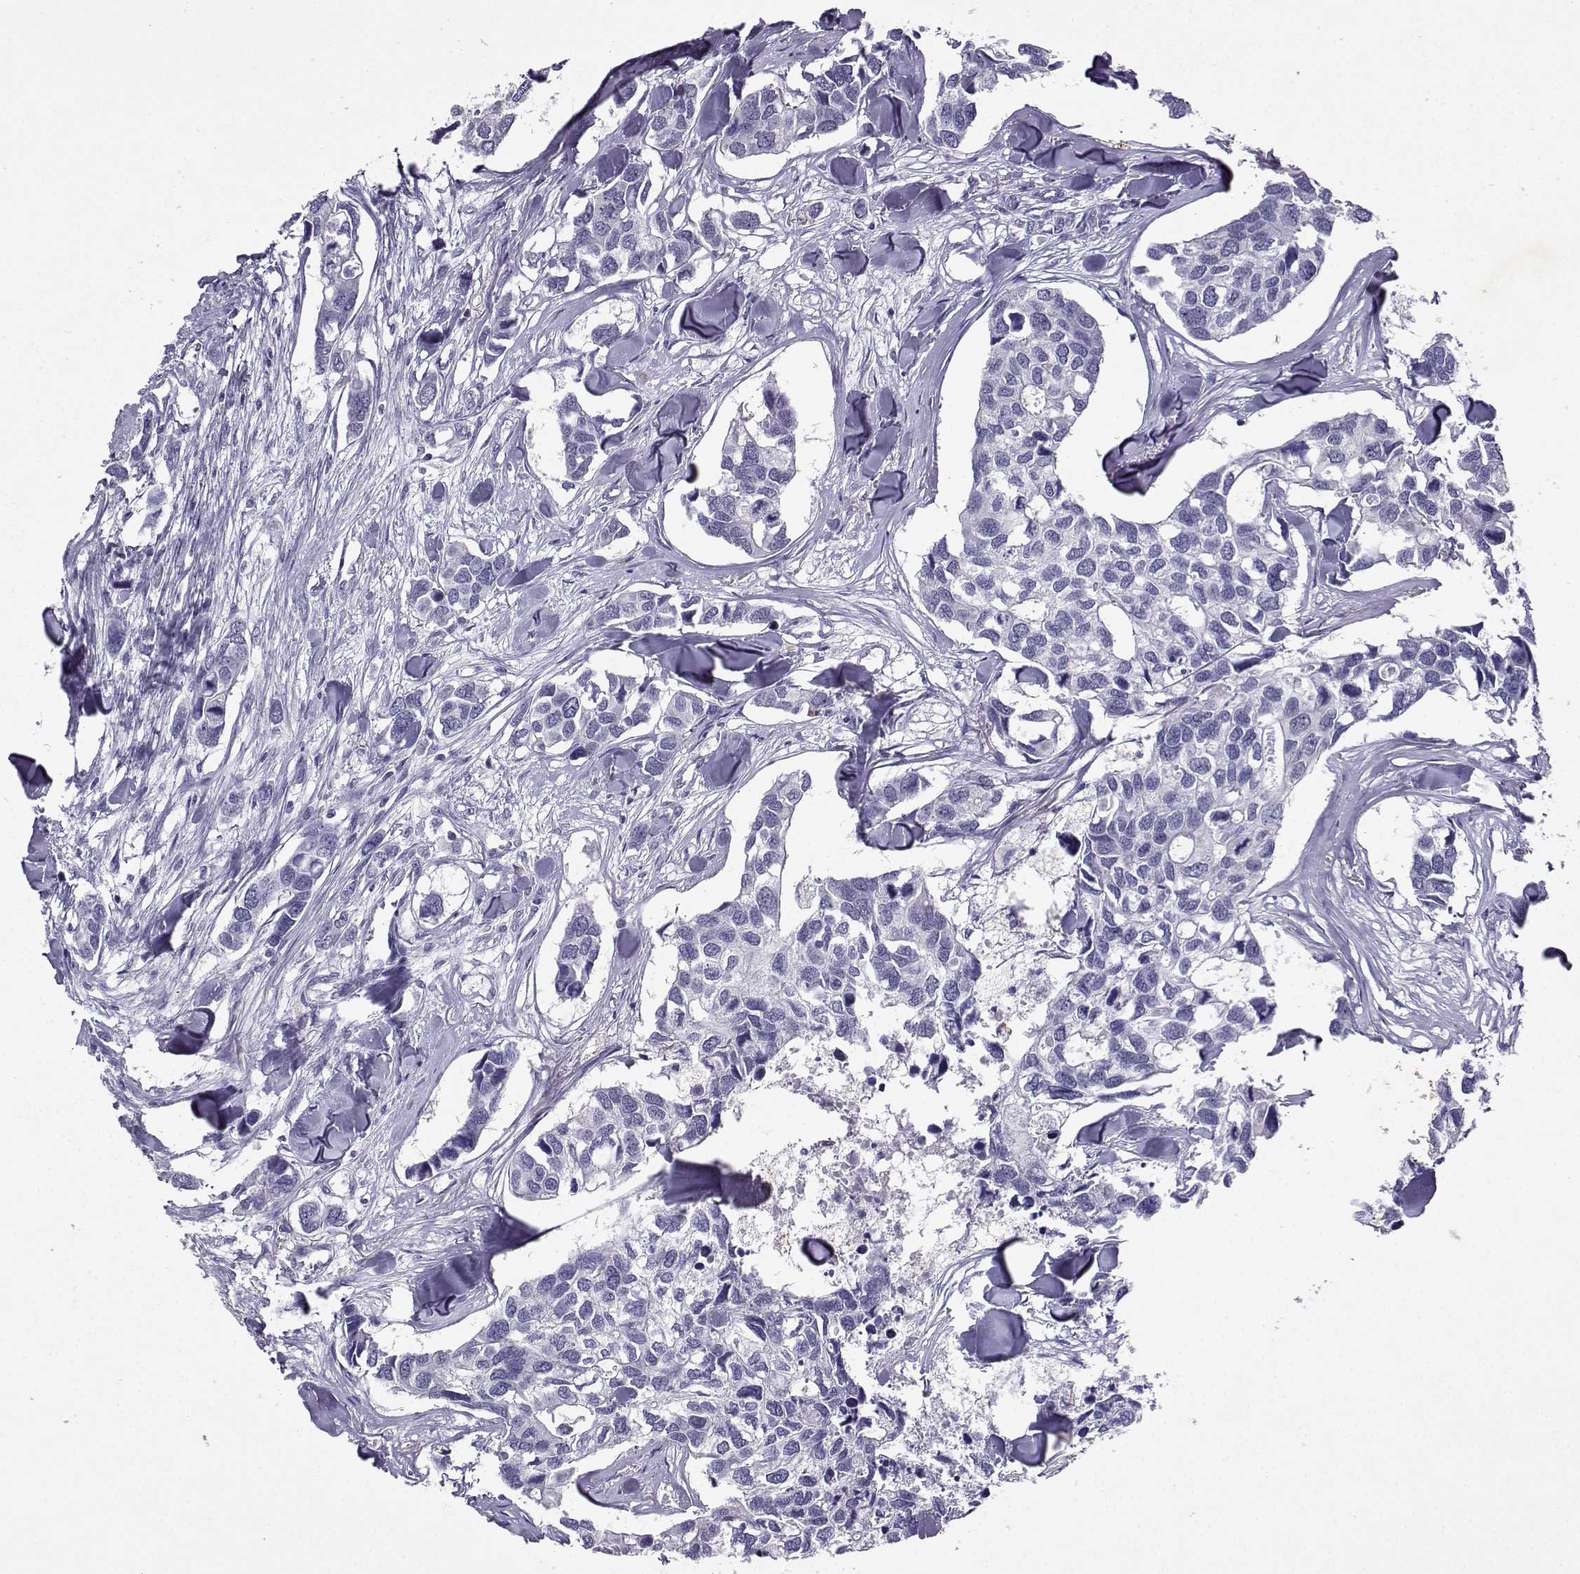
{"staining": {"intensity": "negative", "quantity": "none", "location": "none"}, "tissue": "breast cancer", "cell_type": "Tumor cells", "image_type": "cancer", "snomed": [{"axis": "morphology", "description": "Duct carcinoma"}, {"axis": "topography", "description": "Breast"}], "caption": "There is no significant staining in tumor cells of infiltrating ductal carcinoma (breast). (DAB (3,3'-diaminobenzidine) IHC visualized using brightfield microscopy, high magnification).", "gene": "TBR1", "patient": {"sex": "female", "age": 83}}